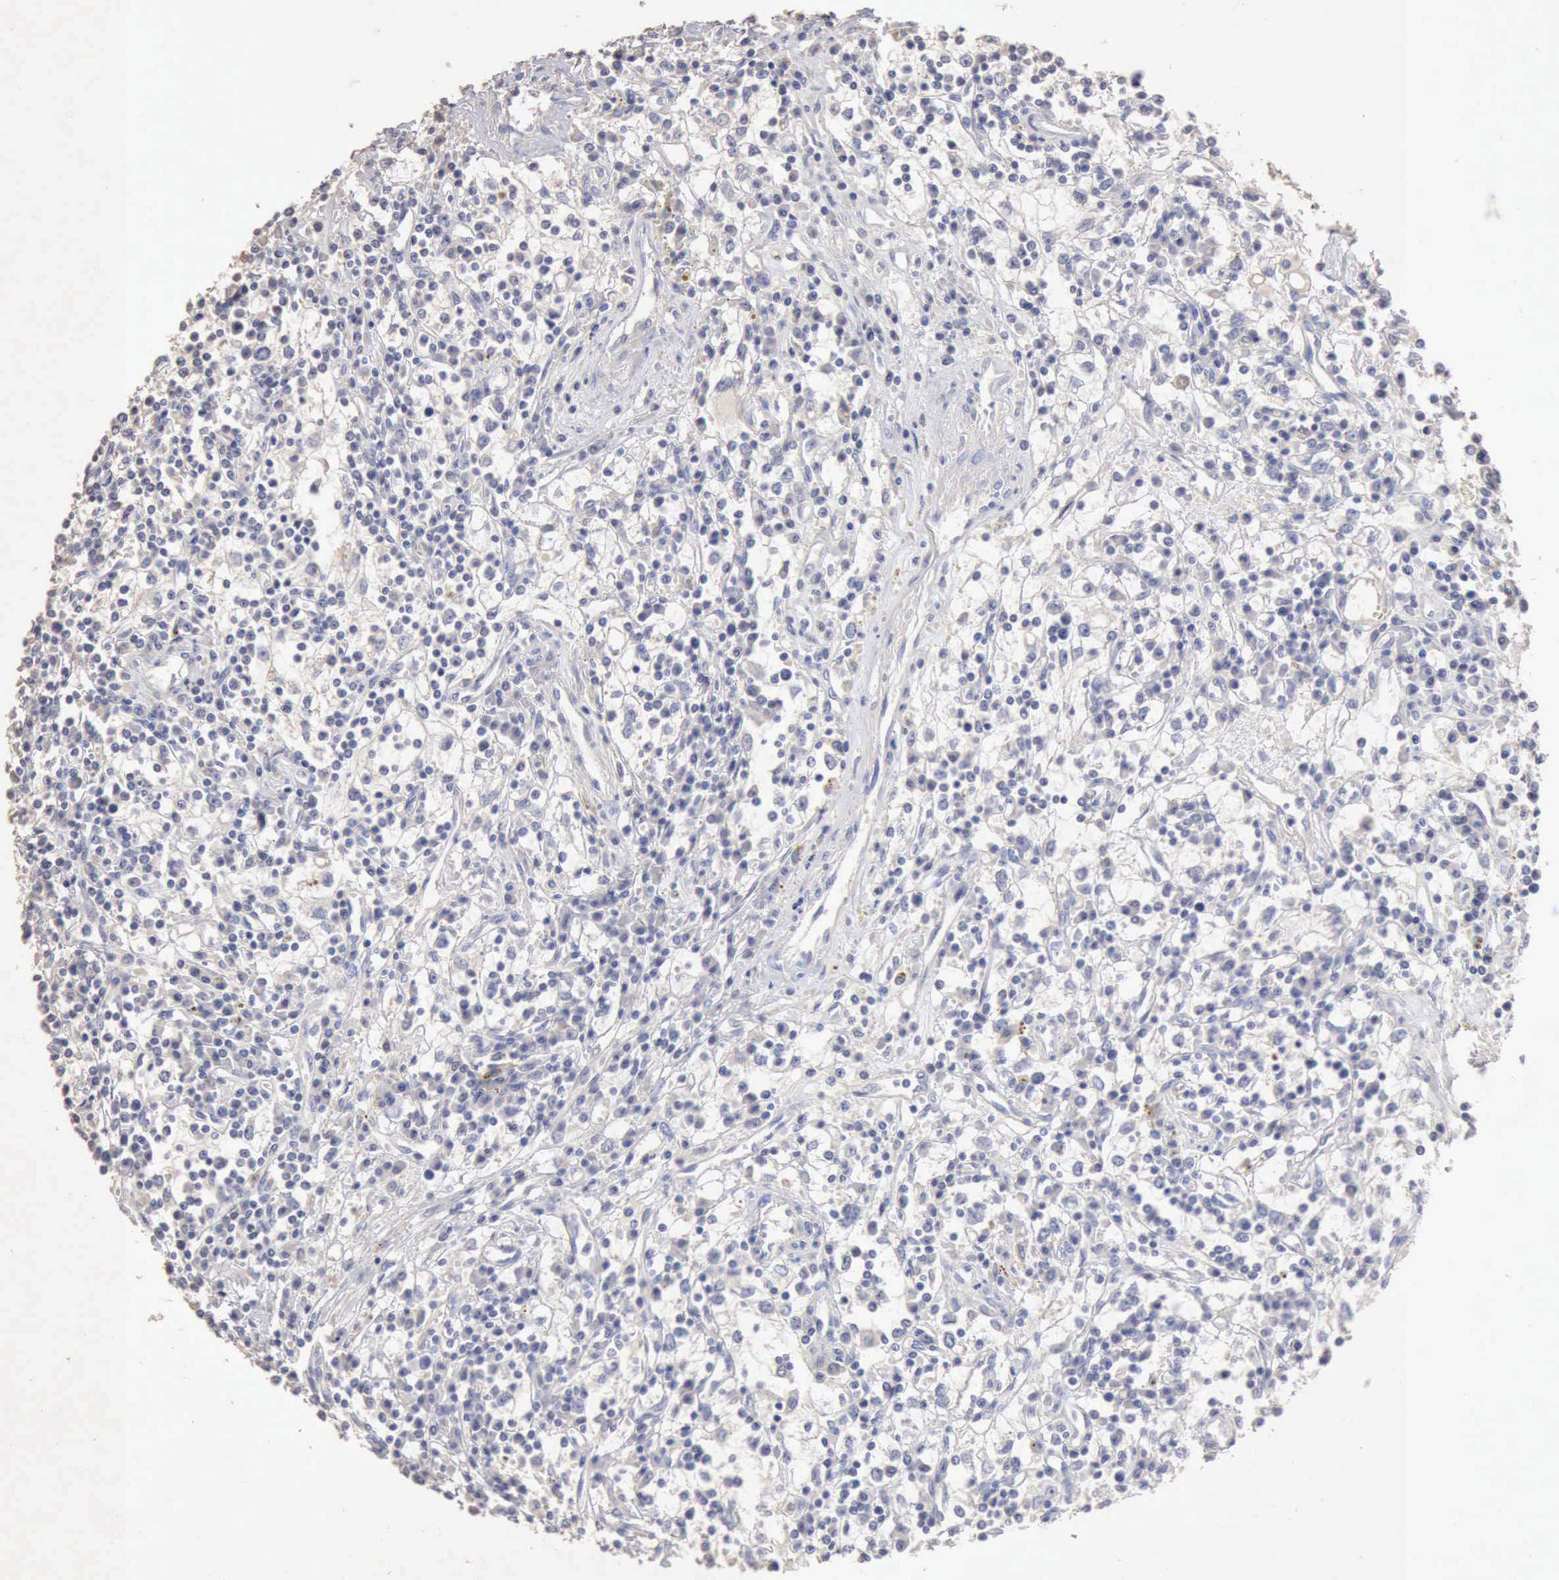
{"staining": {"intensity": "negative", "quantity": "none", "location": "none"}, "tissue": "renal cancer", "cell_type": "Tumor cells", "image_type": "cancer", "snomed": [{"axis": "morphology", "description": "Adenocarcinoma, NOS"}, {"axis": "topography", "description": "Kidney"}], "caption": "Image shows no protein expression in tumor cells of renal cancer tissue.", "gene": "KRT6B", "patient": {"sex": "male", "age": 82}}